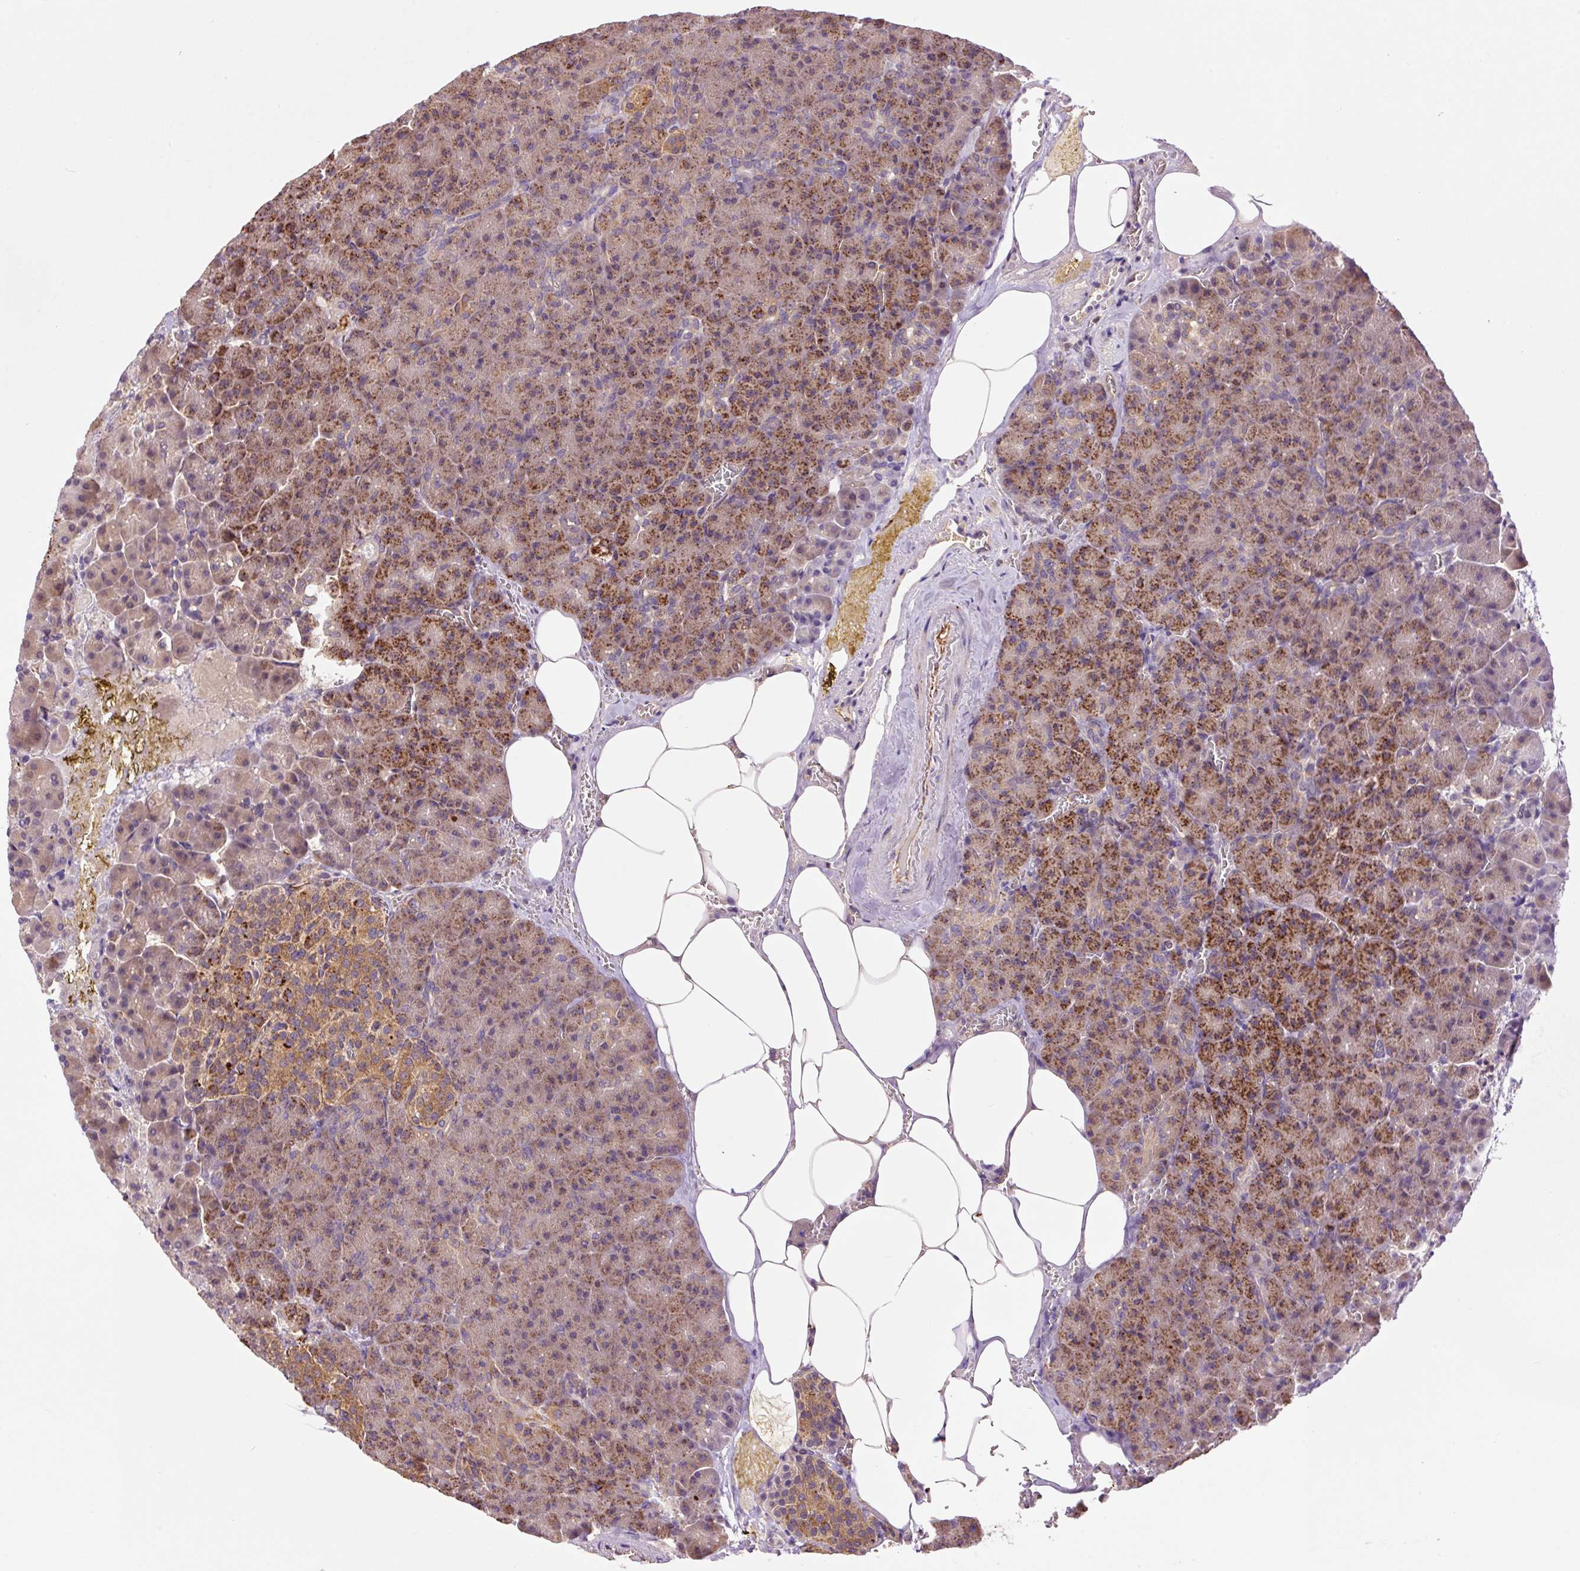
{"staining": {"intensity": "strong", "quantity": "25%-75%", "location": "cytoplasmic/membranous"}, "tissue": "pancreas", "cell_type": "Exocrine glandular cells", "image_type": "normal", "snomed": [{"axis": "morphology", "description": "Normal tissue, NOS"}, {"axis": "topography", "description": "Pancreas"}], "caption": "Immunohistochemical staining of benign human pancreas demonstrates high levels of strong cytoplasmic/membranous staining in approximately 25%-75% of exocrine glandular cells. (Stains: DAB (3,3'-diaminobenzidine) in brown, nuclei in blue, Microscopy: brightfield microscopy at high magnification).", "gene": "PCK2", "patient": {"sex": "female", "age": 74}}